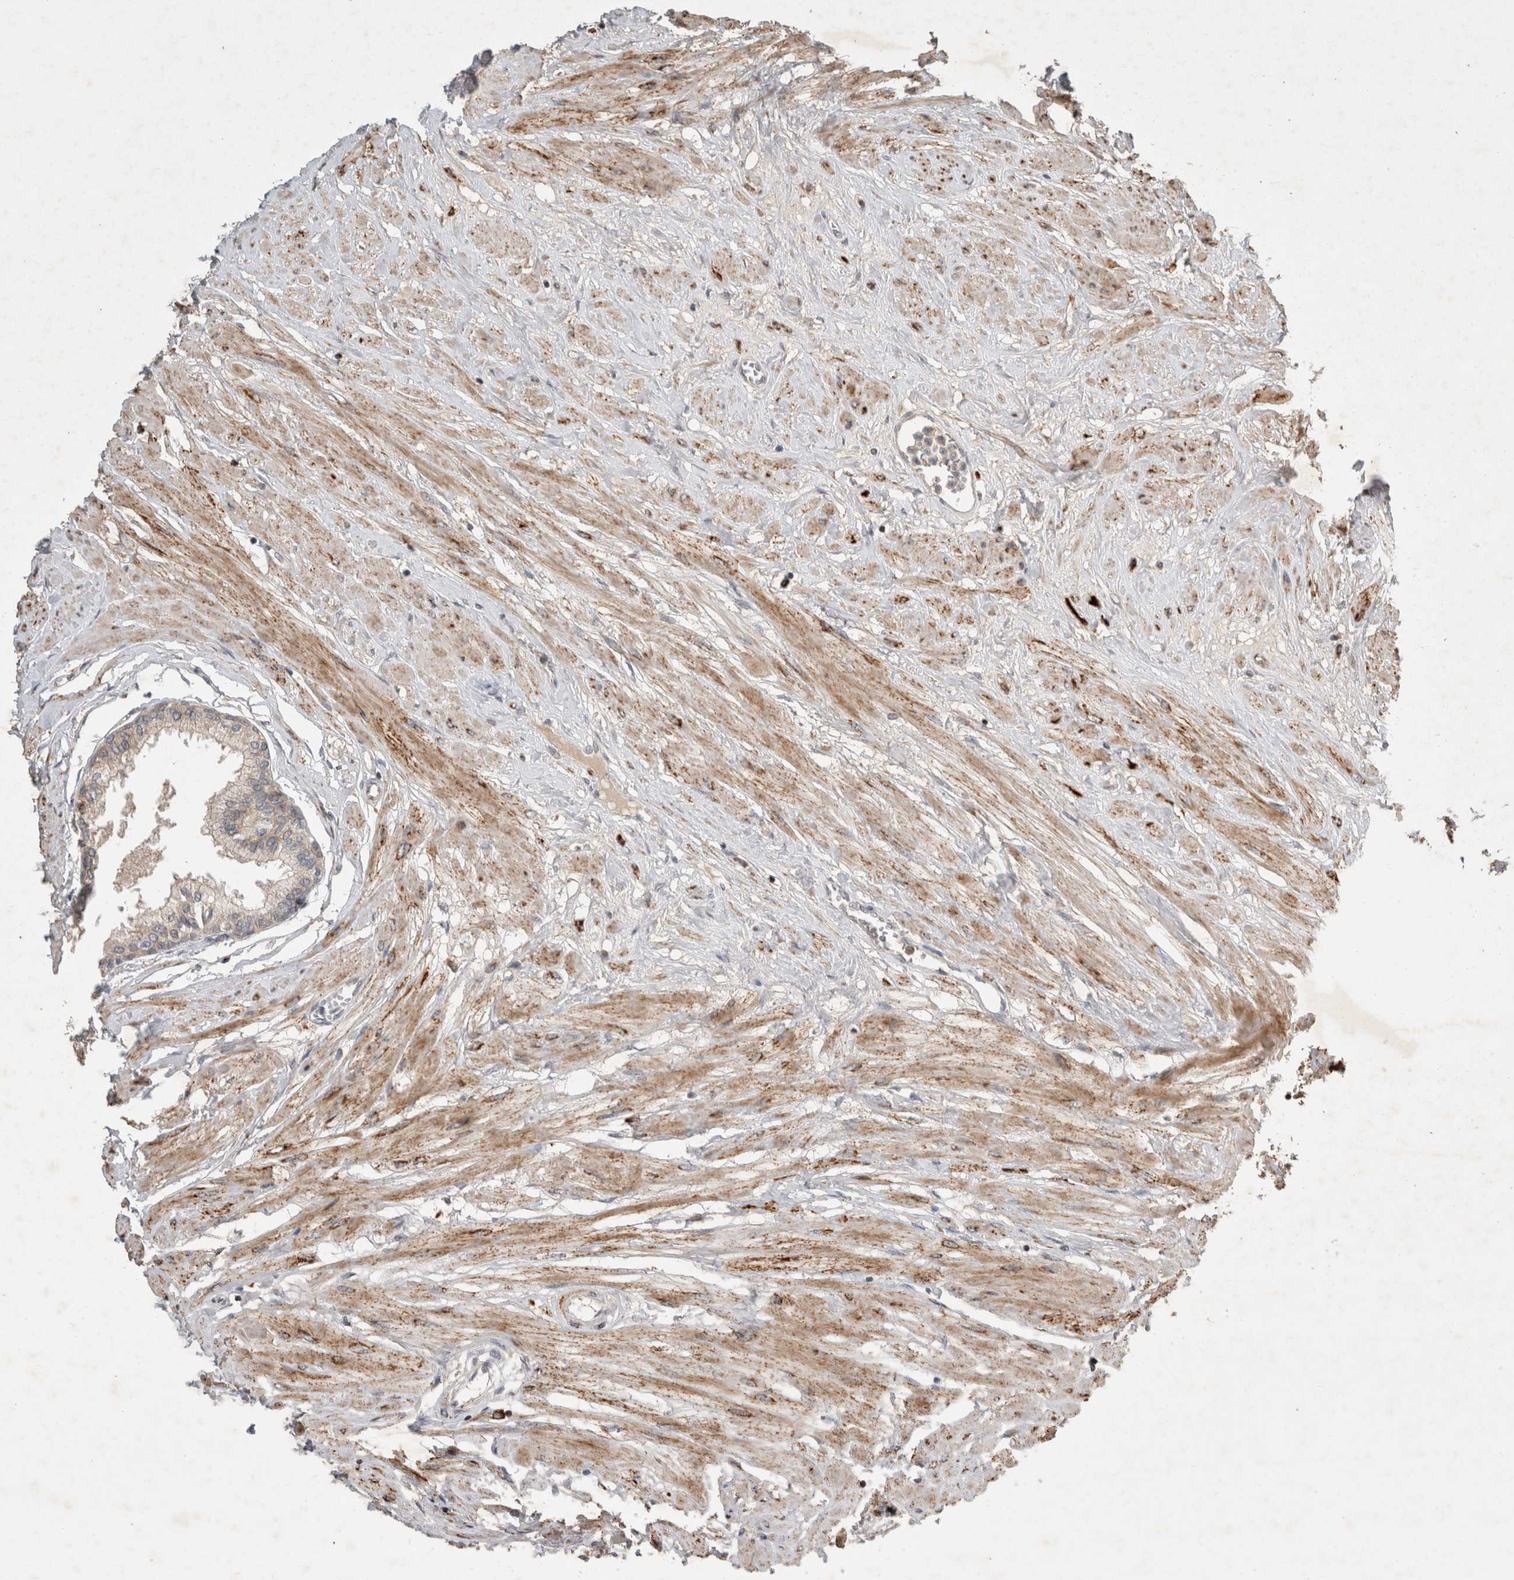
{"staining": {"intensity": "moderate", "quantity": ">75%", "location": "cytoplasmic/membranous"}, "tissue": "seminal vesicle", "cell_type": "Glandular cells", "image_type": "normal", "snomed": [{"axis": "morphology", "description": "Normal tissue, NOS"}, {"axis": "topography", "description": "Prostate"}, {"axis": "topography", "description": "Seminal veicle"}], "caption": "Immunohistochemical staining of normal seminal vesicle demonstrates >75% levels of moderate cytoplasmic/membranous protein expression in approximately >75% of glandular cells.", "gene": "SERAC1", "patient": {"sex": "male", "age": 60}}